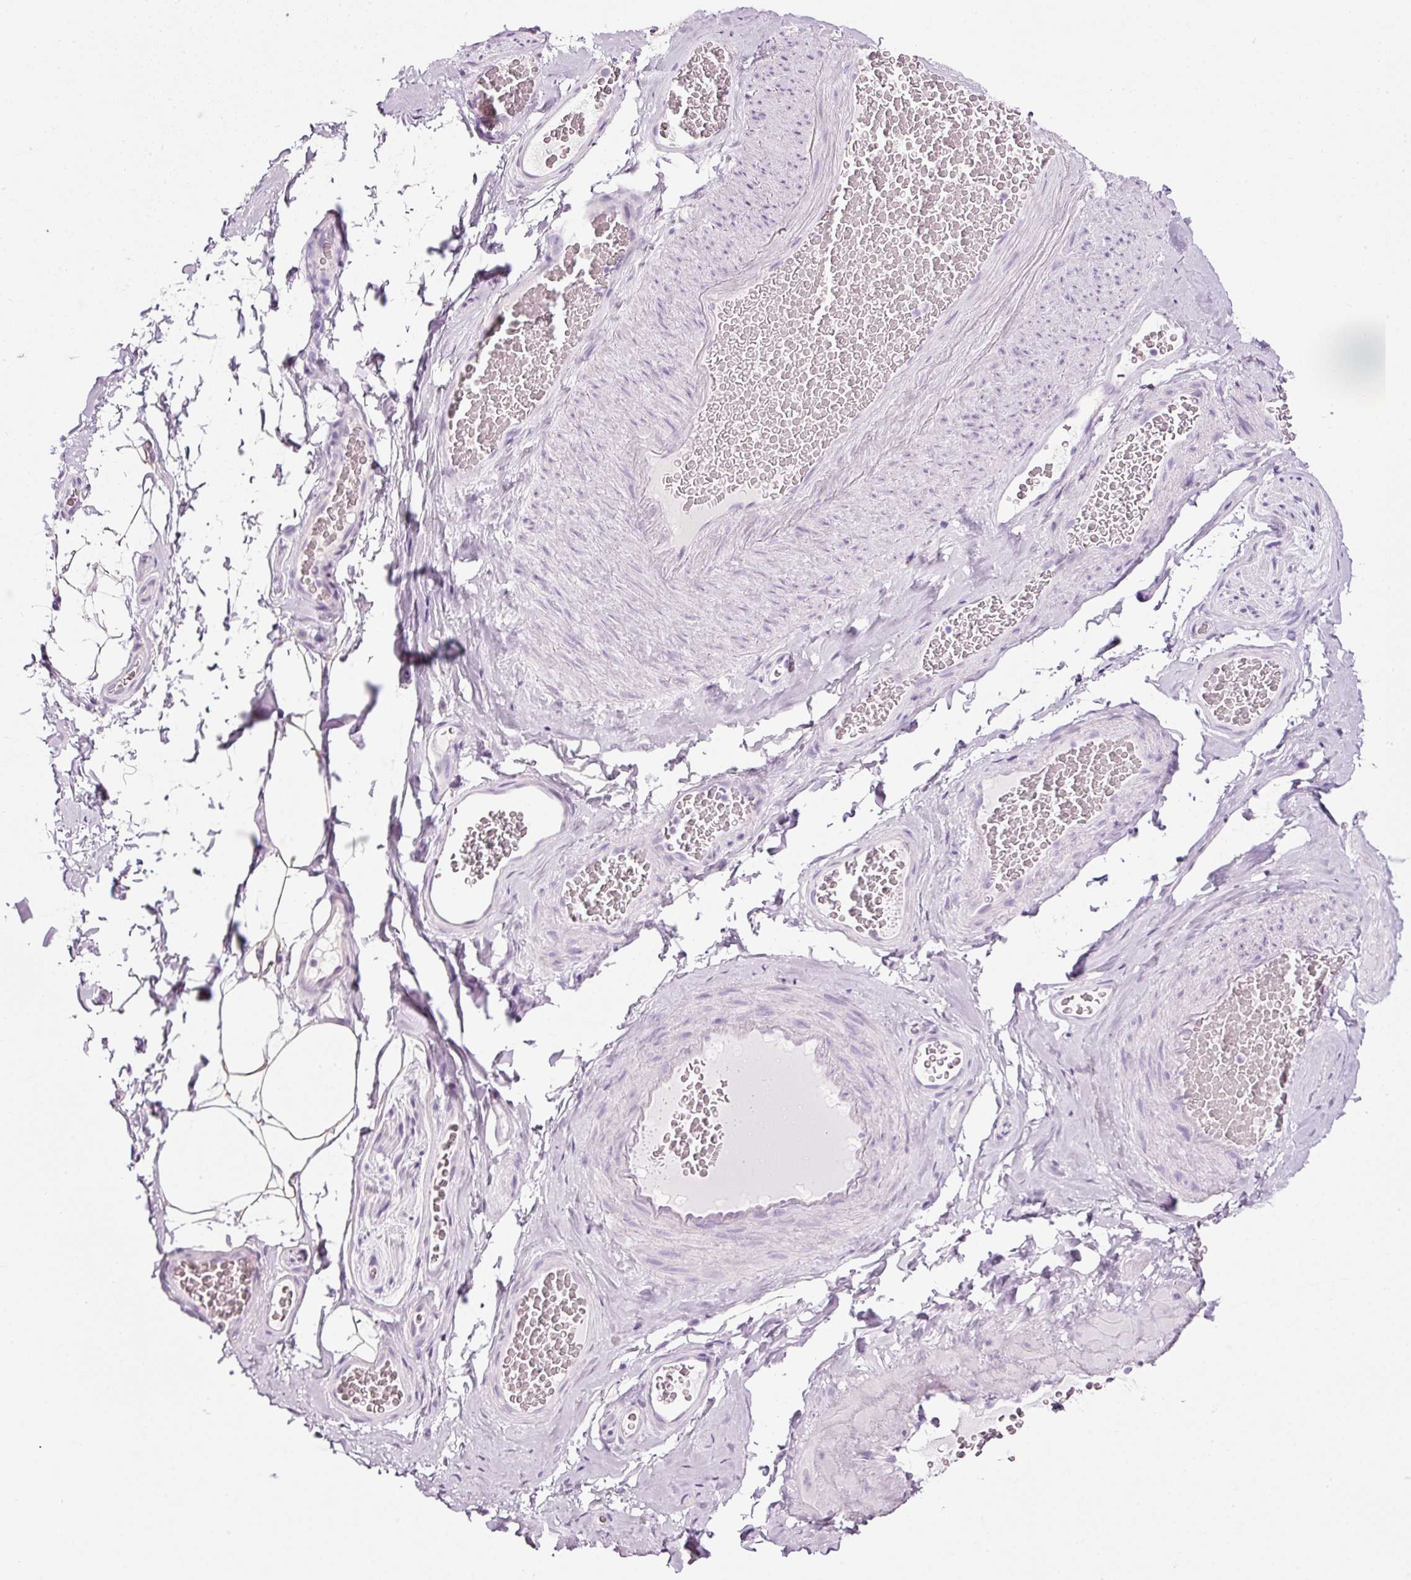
{"staining": {"intensity": "negative", "quantity": "none", "location": "none"}, "tissue": "adipose tissue", "cell_type": "Adipocytes", "image_type": "normal", "snomed": [{"axis": "morphology", "description": "Normal tissue, NOS"}, {"axis": "topography", "description": "Vascular tissue"}, {"axis": "topography", "description": "Peripheral nerve tissue"}], "caption": "Histopathology image shows no significant protein staining in adipocytes of benign adipose tissue.", "gene": "ZNF639", "patient": {"sex": "male", "age": 41}}